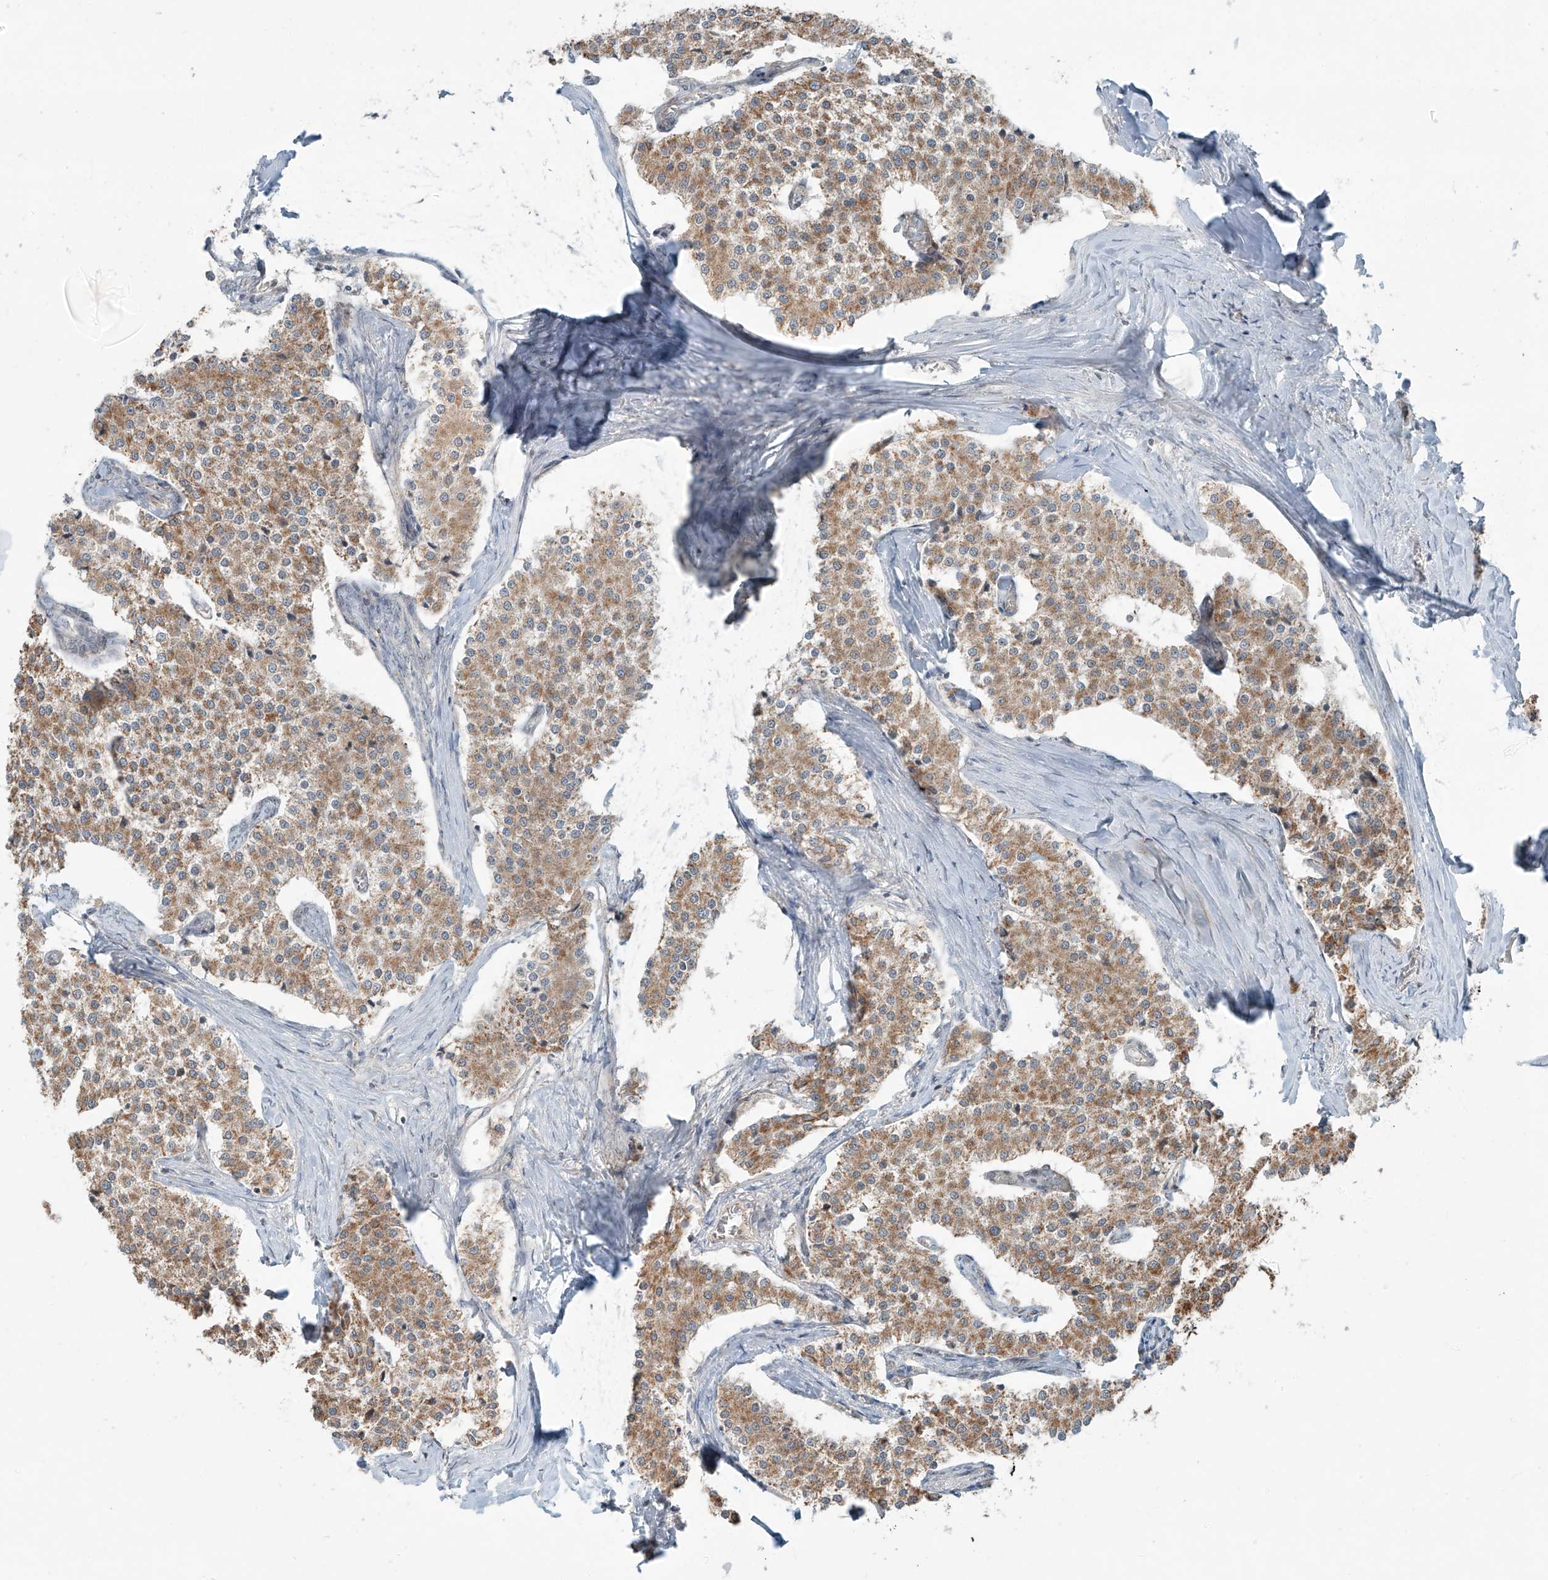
{"staining": {"intensity": "moderate", "quantity": ">75%", "location": "cytoplasmic/membranous"}, "tissue": "carcinoid", "cell_type": "Tumor cells", "image_type": "cancer", "snomed": [{"axis": "morphology", "description": "Carcinoid, malignant, NOS"}, {"axis": "topography", "description": "Colon"}], "caption": "Immunohistochemistry (IHC) (DAB) staining of malignant carcinoid shows moderate cytoplasmic/membranous protein staining in approximately >75% of tumor cells.", "gene": "ZNF16", "patient": {"sex": "female", "age": 52}}